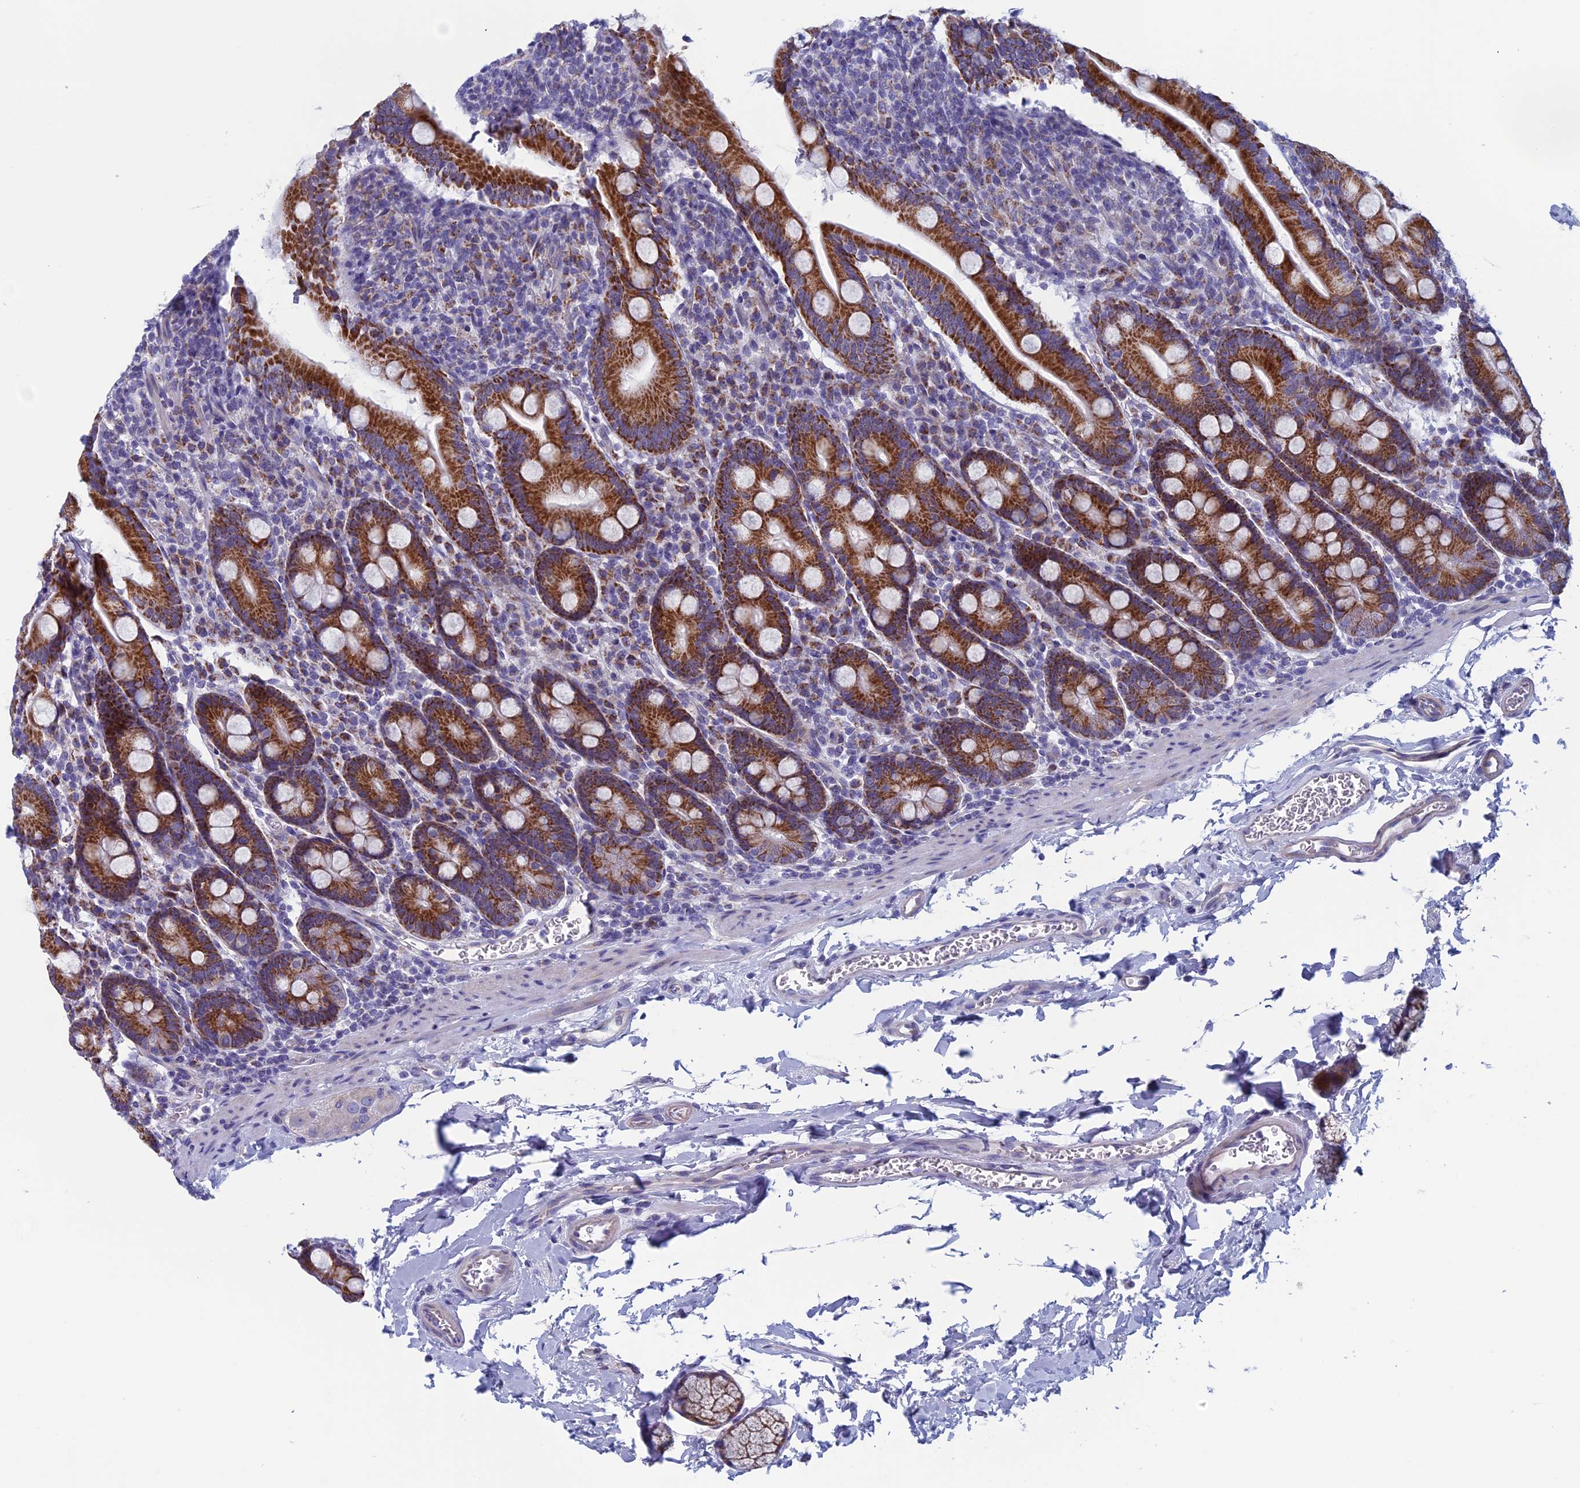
{"staining": {"intensity": "strong", "quantity": ">75%", "location": "cytoplasmic/membranous"}, "tissue": "duodenum", "cell_type": "Glandular cells", "image_type": "normal", "snomed": [{"axis": "morphology", "description": "Normal tissue, NOS"}, {"axis": "topography", "description": "Duodenum"}], "caption": "The histopathology image demonstrates immunohistochemical staining of benign duodenum. There is strong cytoplasmic/membranous positivity is present in approximately >75% of glandular cells.", "gene": "NDUFB9", "patient": {"sex": "male", "age": 35}}